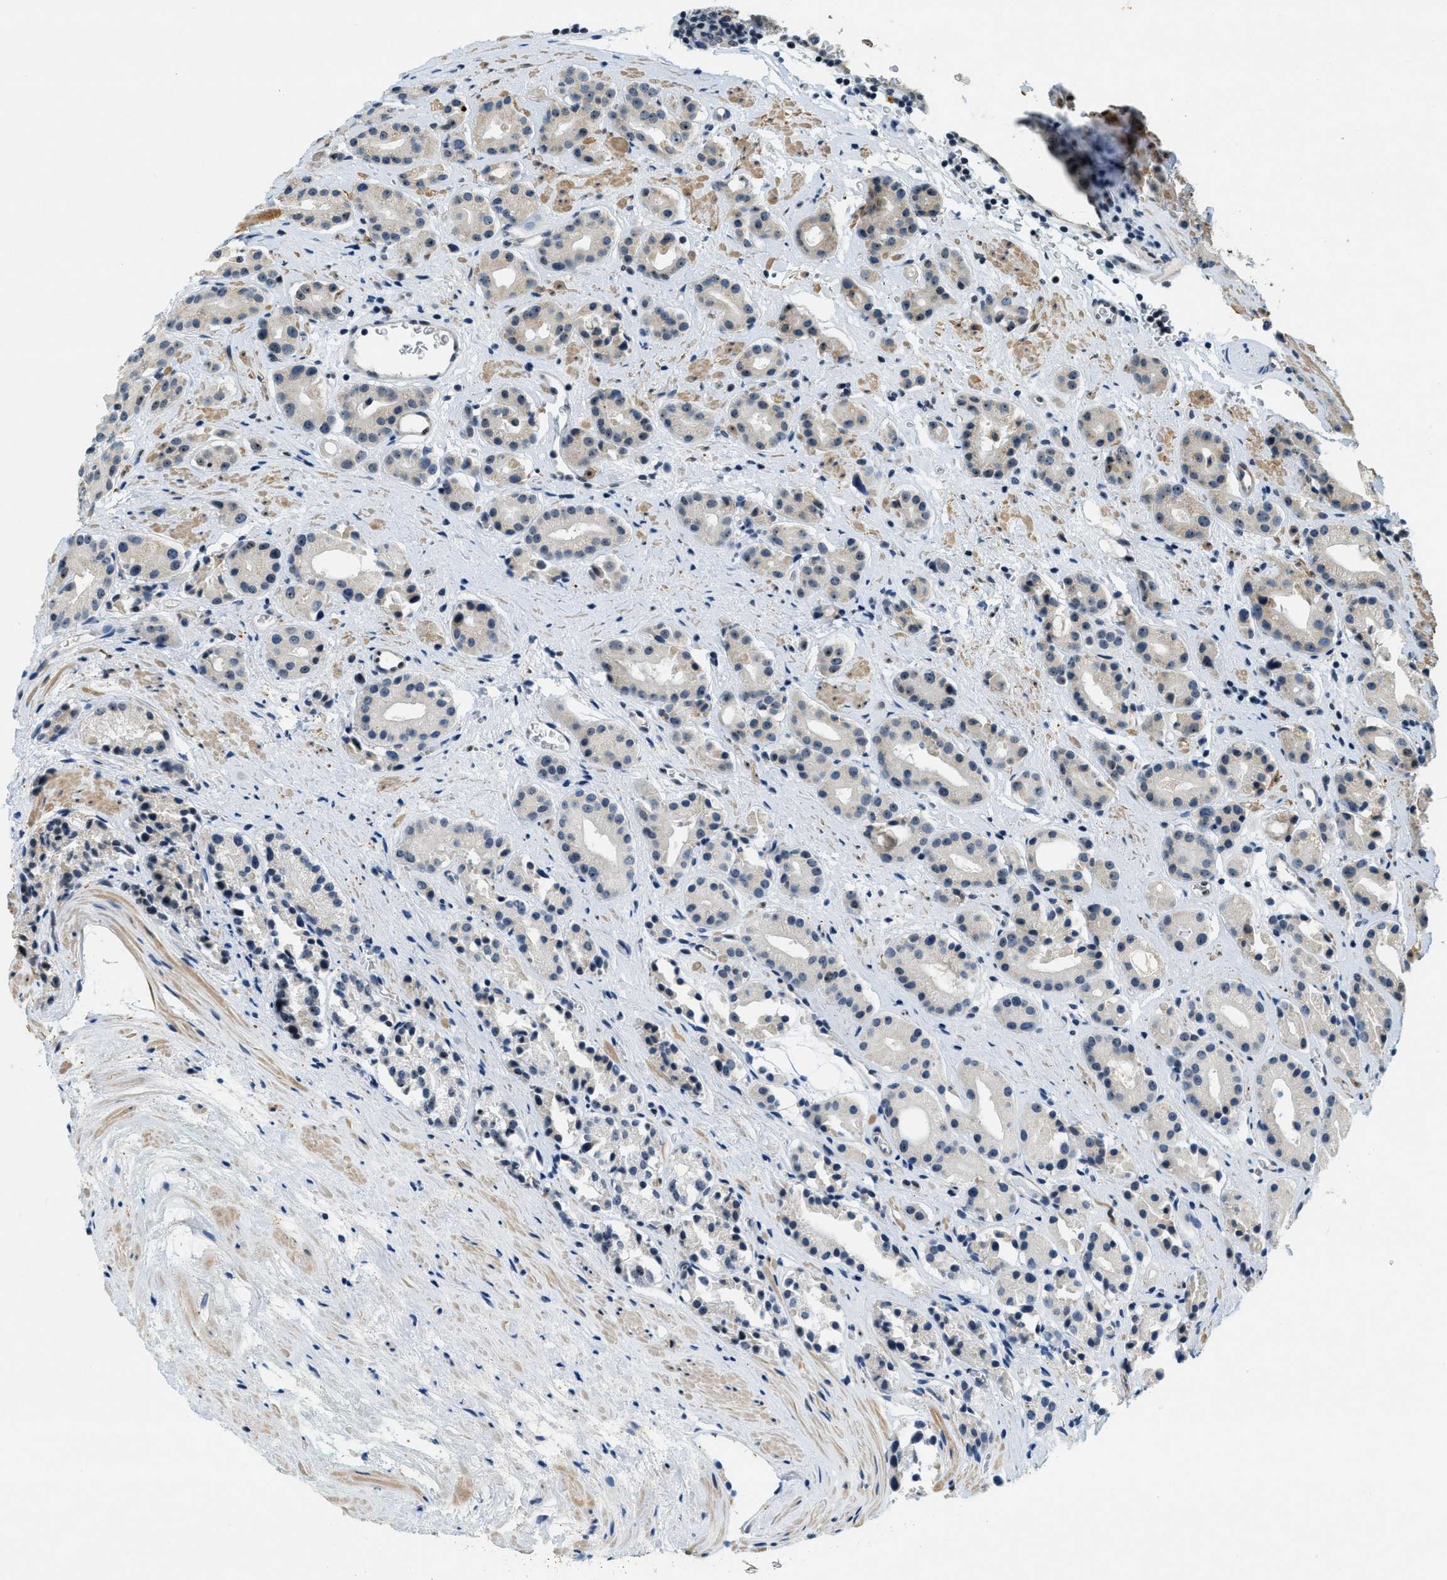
{"staining": {"intensity": "weak", "quantity": "<25%", "location": "nuclear"}, "tissue": "prostate cancer", "cell_type": "Tumor cells", "image_type": "cancer", "snomed": [{"axis": "morphology", "description": "Adenocarcinoma, High grade"}, {"axis": "topography", "description": "Prostate"}], "caption": "A photomicrograph of human prostate cancer is negative for staining in tumor cells.", "gene": "DDX47", "patient": {"sex": "male", "age": 71}}